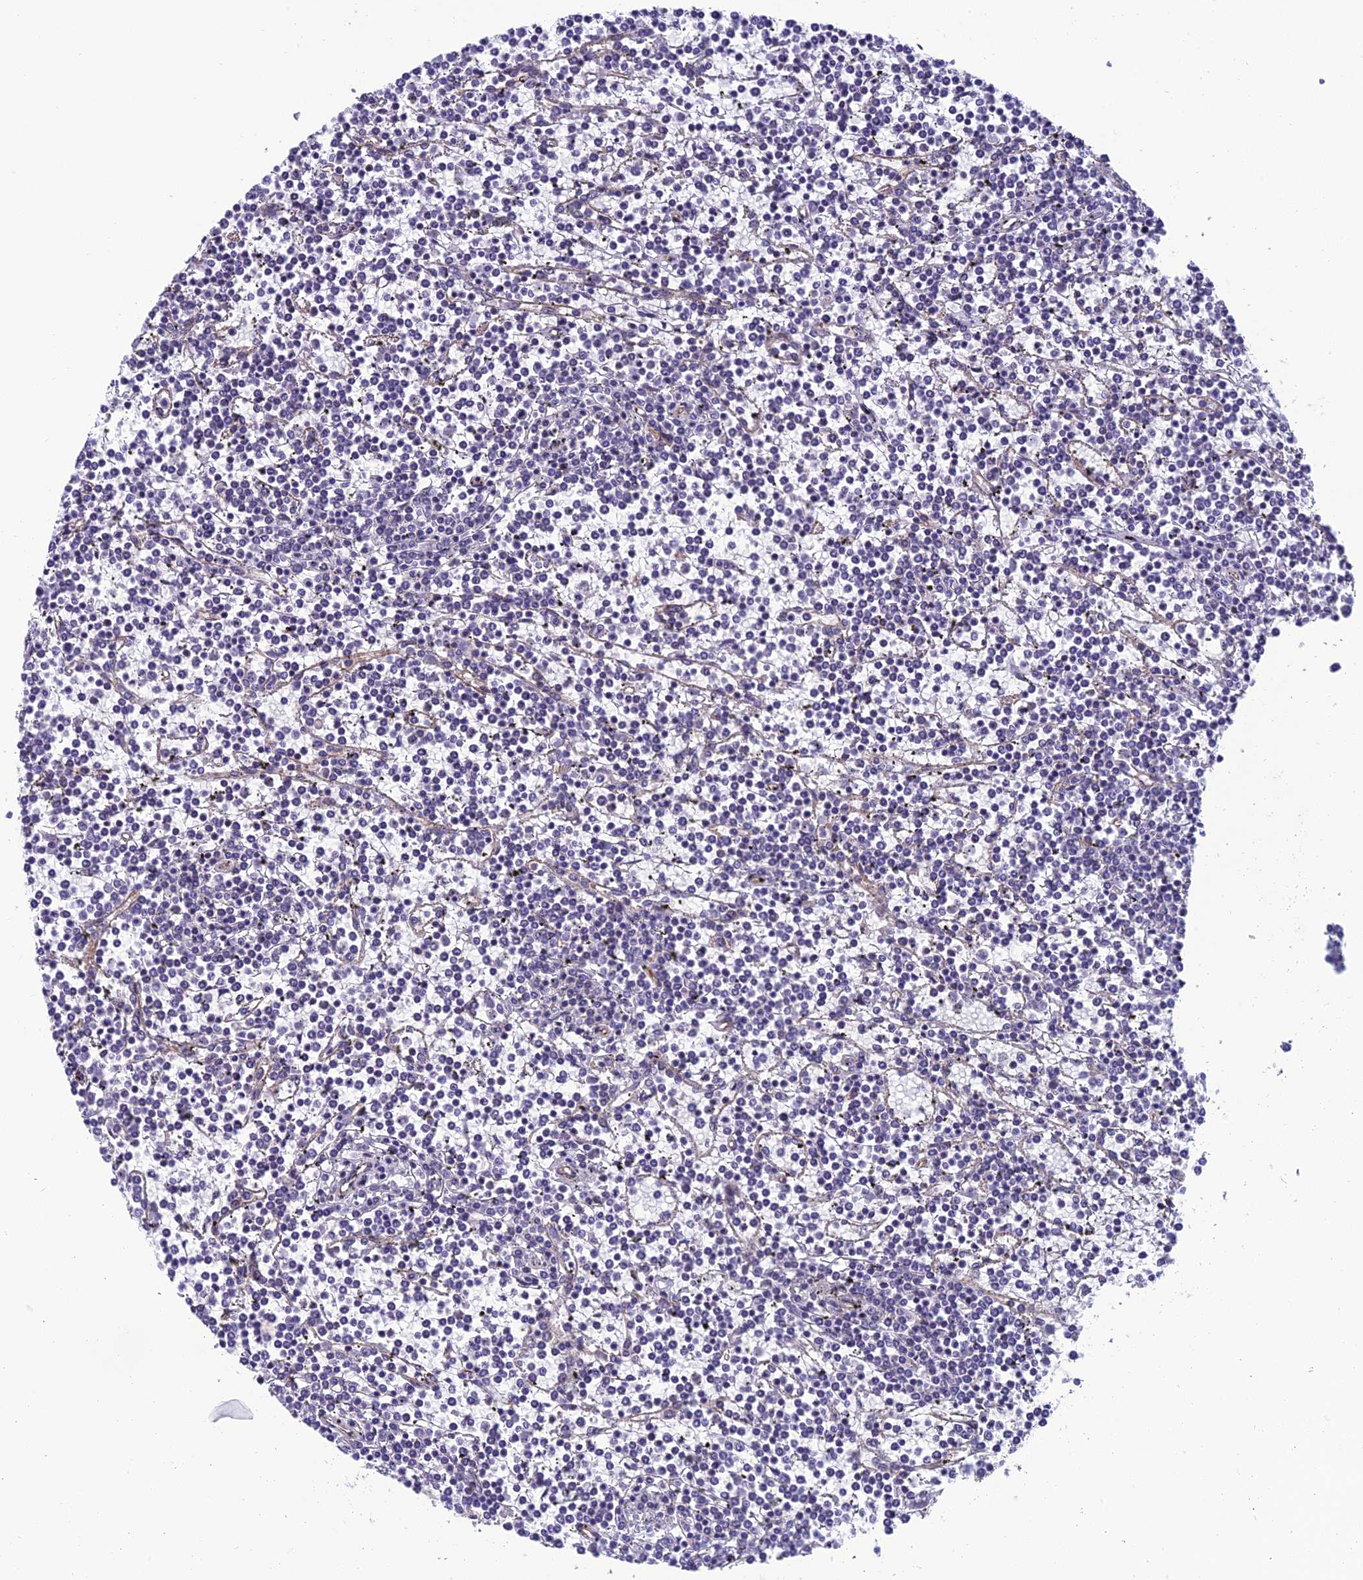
{"staining": {"intensity": "negative", "quantity": "none", "location": "none"}, "tissue": "lymphoma", "cell_type": "Tumor cells", "image_type": "cancer", "snomed": [{"axis": "morphology", "description": "Malignant lymphoma, non-Hodgkin's type, Low grade"}, {"axis": "topography", "description": "Spleen"}], "caption": "There is no significant expression in tumor cells of lymphoma. (Brightfield microscopy of DAB IHC at high magnification).", "gene": "PPFIA3", "patient": {"sex": "female", "age": 19}}